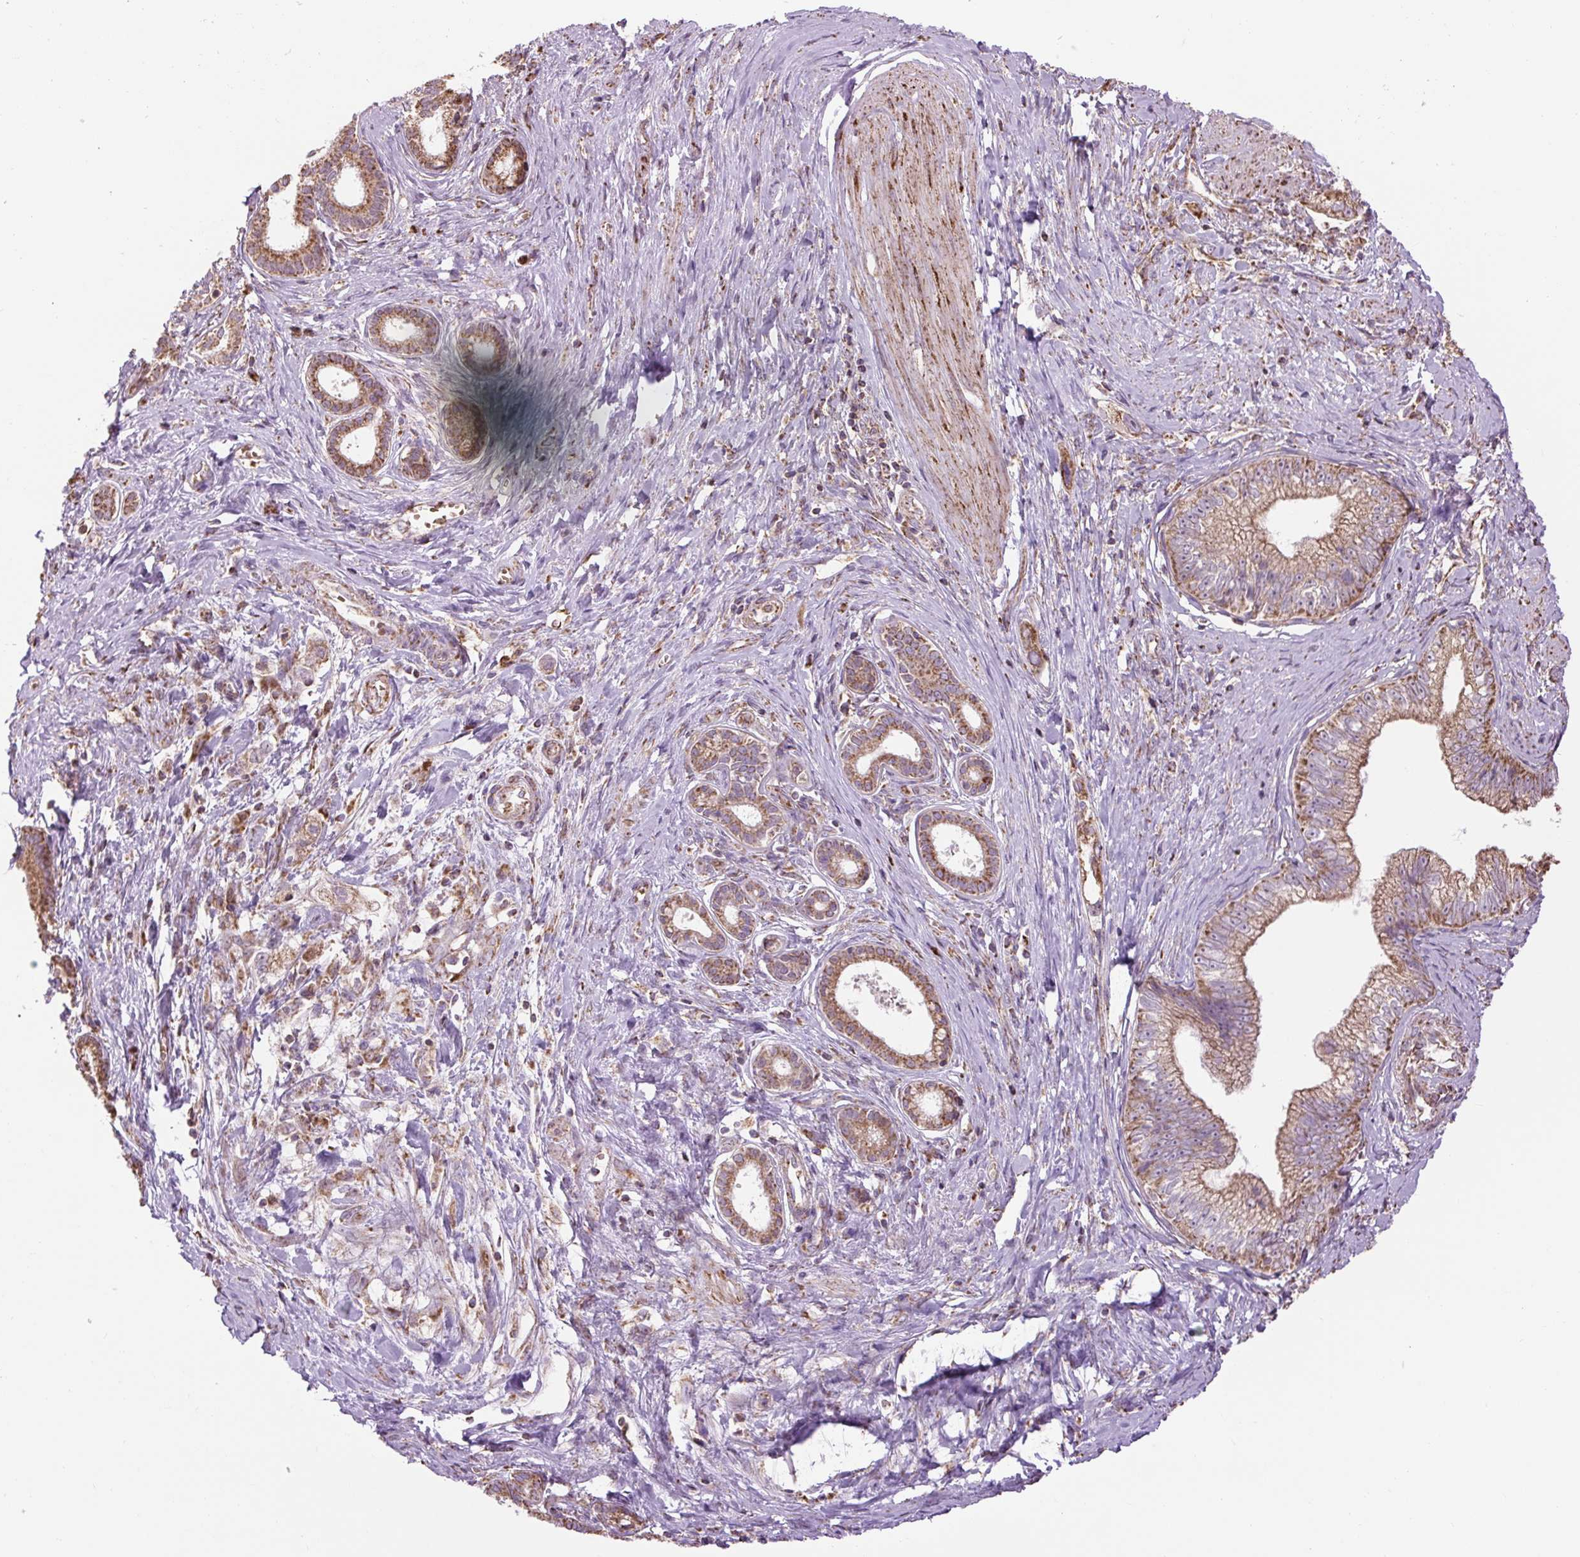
{"staining": {"intensity": "moderate", "quantity": ">75%", "location": "cytoplasmic/membranous"}, "tissue": "pancreatic cancer", "cell_type": "Tumor cells", "image_type": "cancer", "snomed": [{"axis": "morphology", "description": "Adenocarcinoma, NOS"}, {"axis": "topography", "description": "Pancreas"}], "caption": "This is an image of immunohistochemistry staining of pancreatic adenocarcinoma, which shows moderate positivity in the cytoplasmic/membranous of tumor cells.", "gene": "PLCG1", "patient": {"sex": "male", "age": 70}}